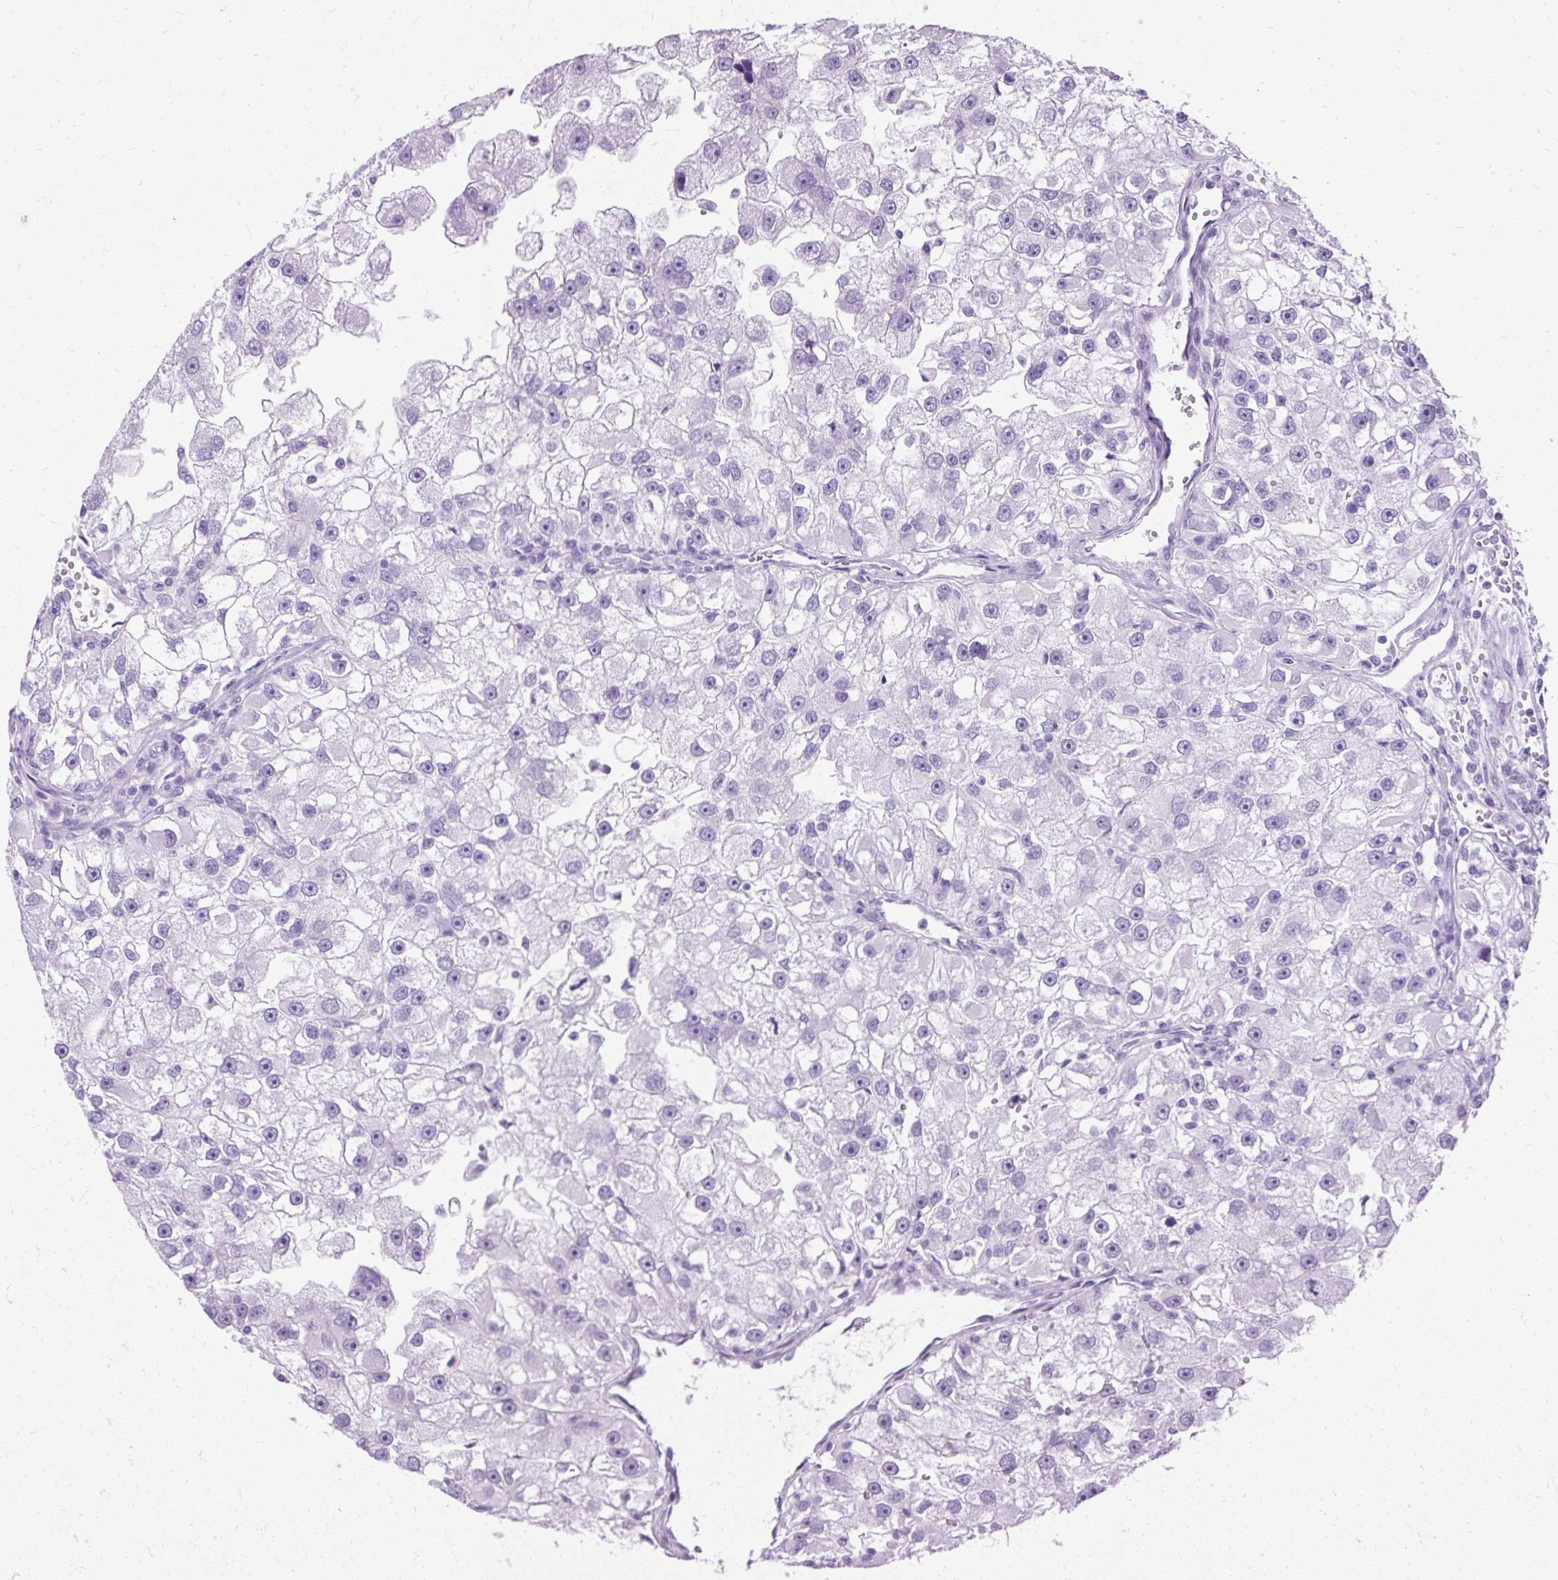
{"staining": {"intensity": "negative", "quantity": "none", "location": "none"}, "tissue": "renal cancer", "cell_type": "Tumor cells", "image_type": "cancer", "snomed": [{"axis": "morphology", "description": "Adenocarcinoma, NOS"}, {"axis": "topography", "description": "Kidney"}], "caption": "Immunohistochemistry photomicrograph of neoplastic tissue: renal adenocarcinoma stained with DAB shows no significant protein staining in tumor cells. The staining was performed using DAB to visualize the protein expression in brown, while the nuclei were stained in blue with hematoxylin (Magnification: 20x).", "gene": "PVALB", "patient": {"sex": "male", "age": 63}}